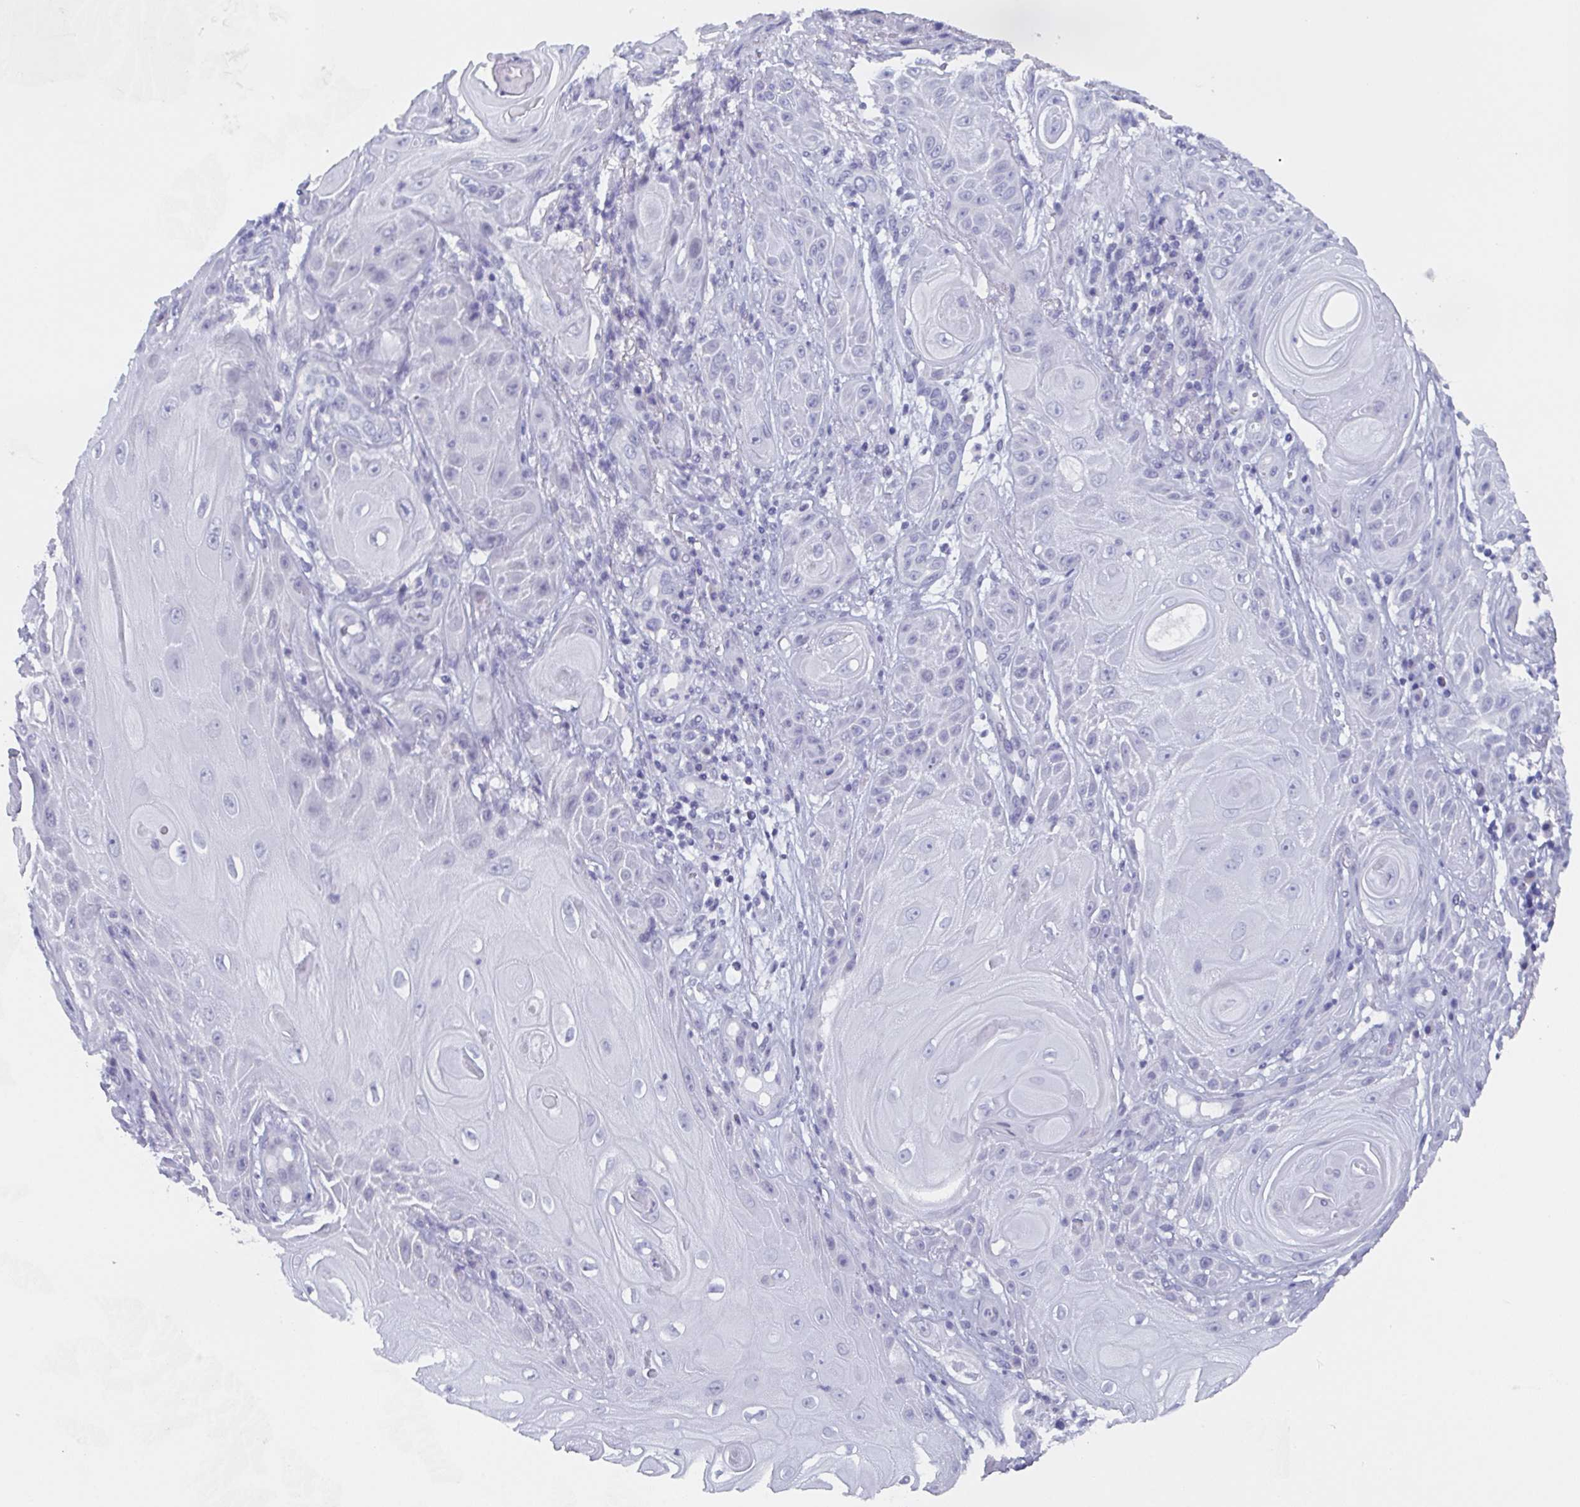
{"staining": {"intensity": "negative", "quantity": "none", "location": "none"}, "tissue": "skin cancer", "cell_type": "Tumor cells", "image_type": "cancer", "snomed": [{"axis": "morphology", "description": "Squamous cell carcinoma, NOS"}, {"axis": "topography", "description": "Skin"}], "caption": "Protein analysis of skin cancer (squamous cell carcinoma) displays no significant positivity in tumor cells.", "gene": "DYDC2", "patient": {"sex": "male", "age": 62}}